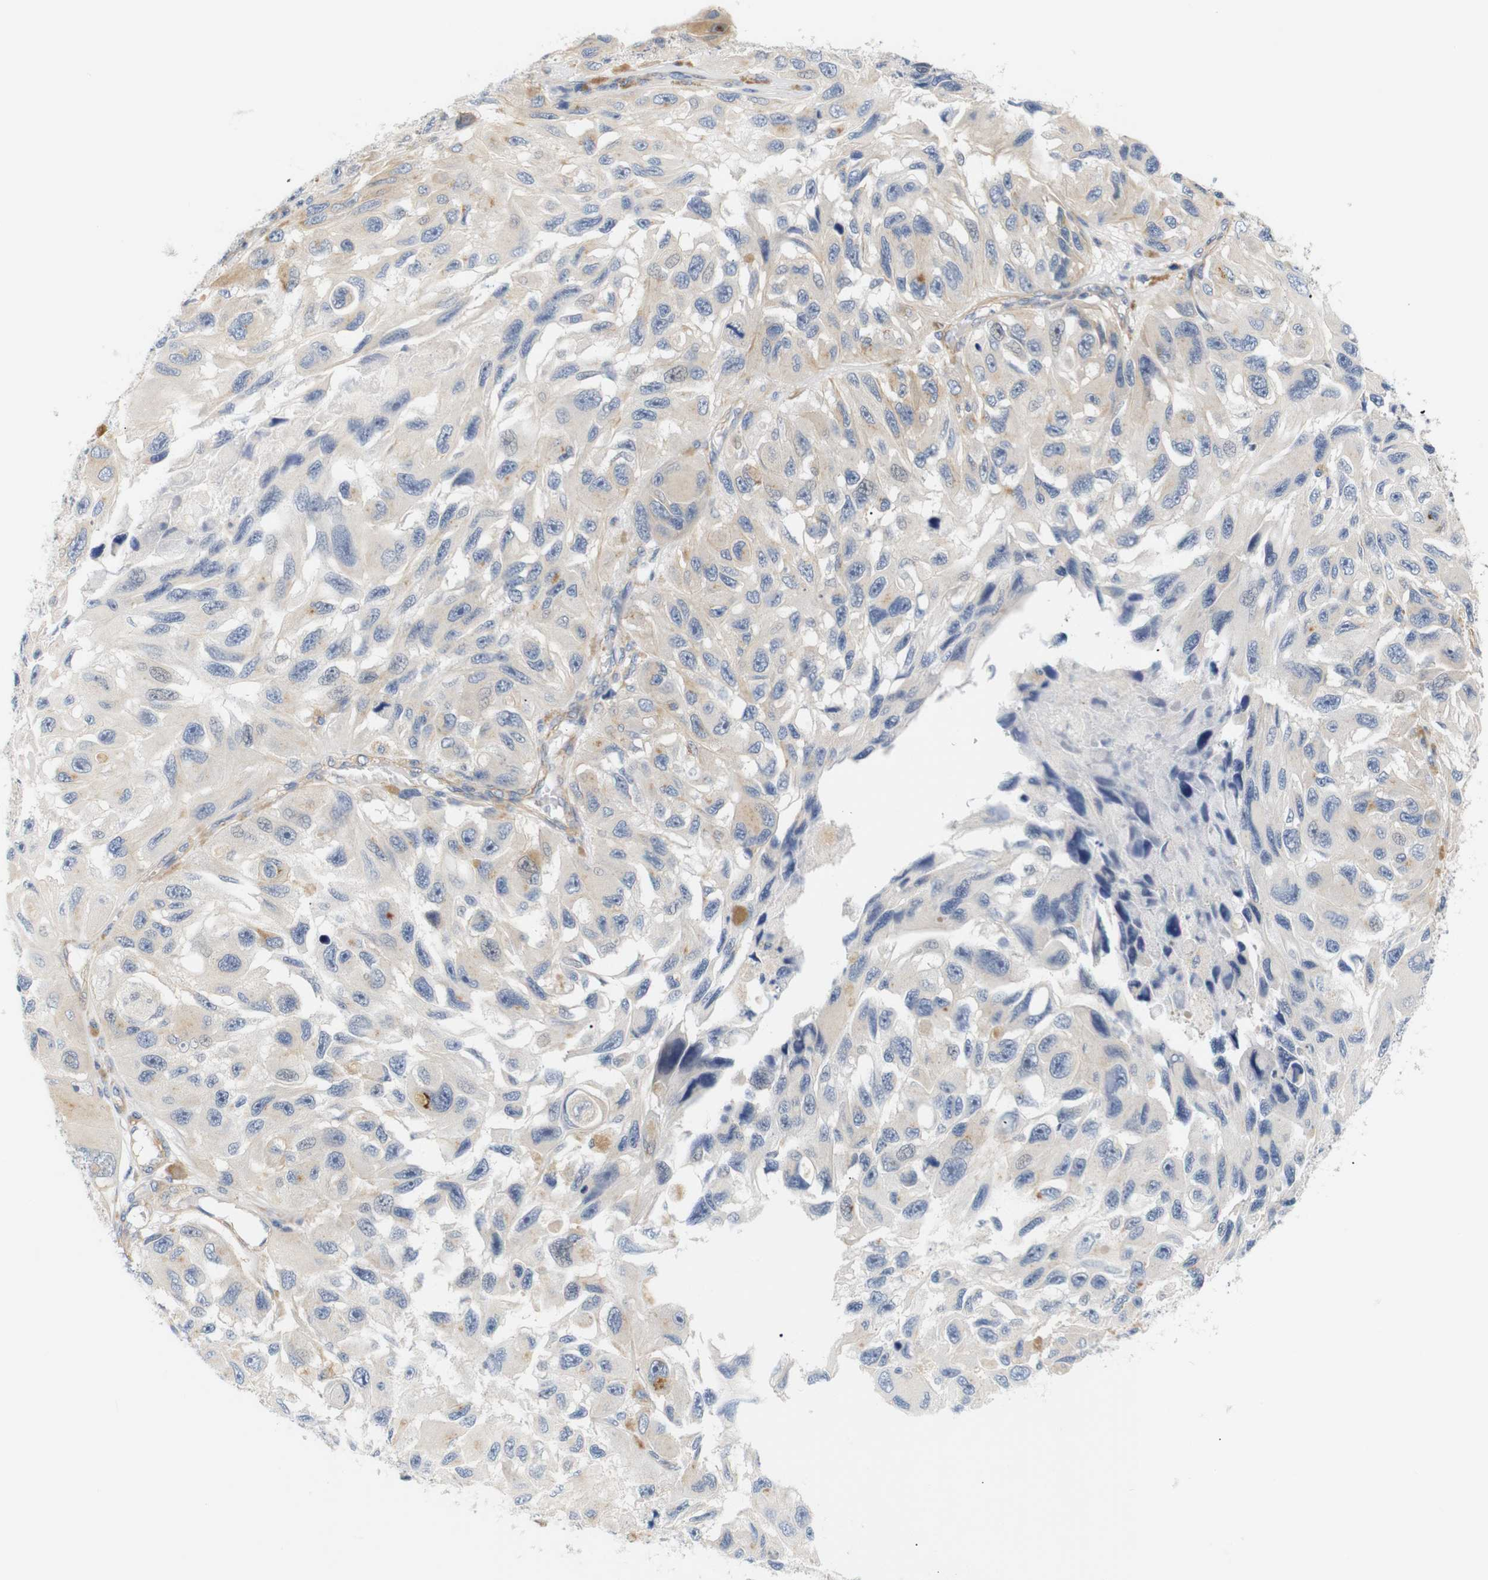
{"staining": {"intensity": "moderate", "quantity": "25%-75%", "location": "cytoplasmic/membranous"}, "tissue": "melanoma", "cell_type": "Tumor cells", "image_type": "cancer", "snomed": [{"axis": "morphology", "description": "Malignant melanoma, NOS"}, {"axis": "topography", "description": "Skin"}], "caption": "DAB immunohistochemical staining of malignant melanoma displays moderate cytoplasmic/membranous protein positivity in approximately 25%-75% of tumor cells. (DAB = brown stain, brightfield microscopy at high magnification).", "gene": "STMN3", "patient": {"sex": "female", "age": 73}}